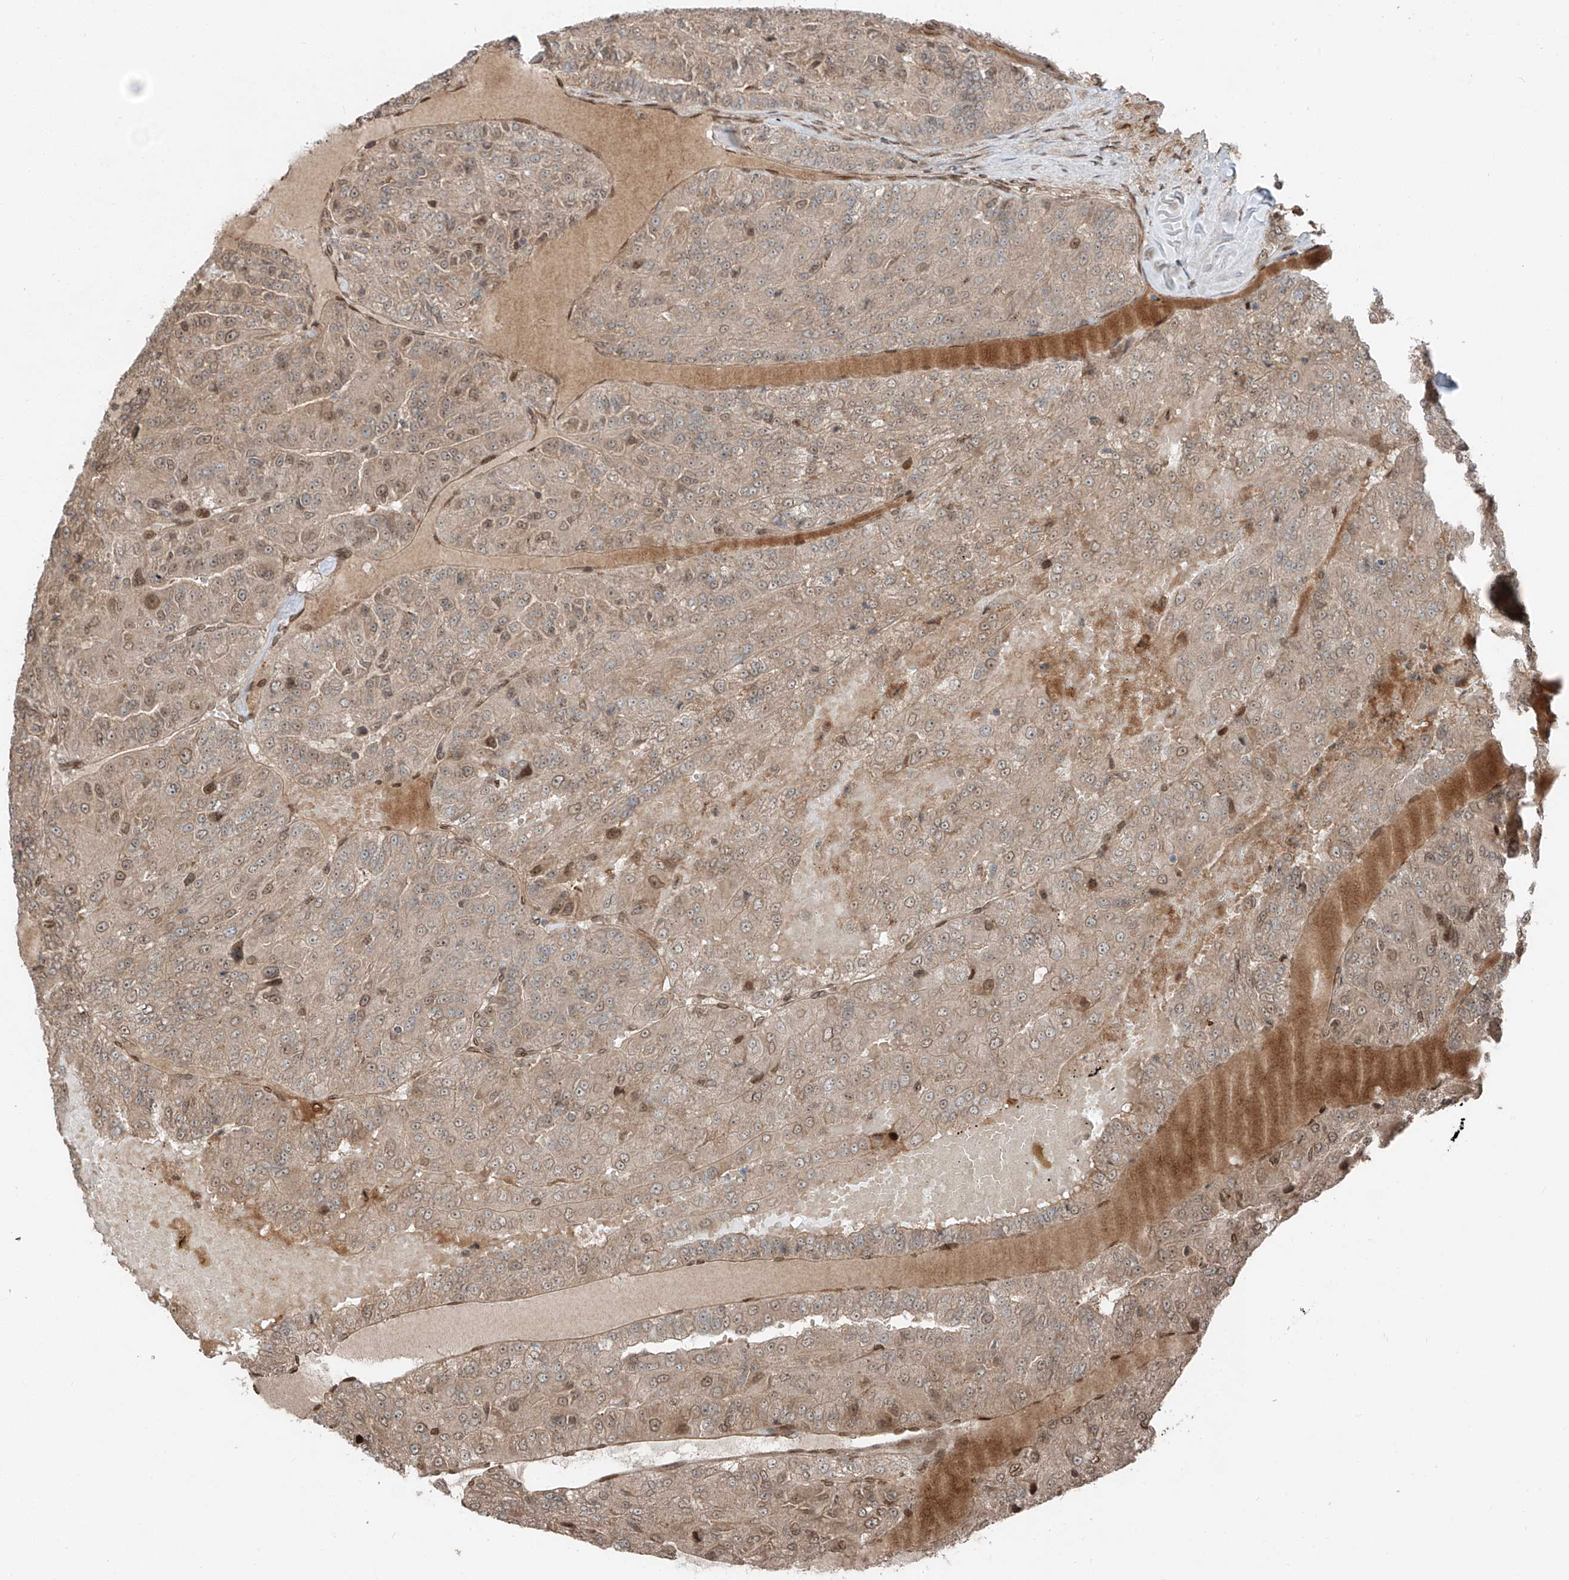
{"staining": {"intensity": "moderate", "quantity": "25%-75%", "location": "cytoplasmic/membranous,nuclear"}, "tissue": "renal cancer", "cell_type": "Tumor cells", "image_type": "cancer", "snomed": [{"axis": "morphology", "description": "Adenocarcinoma, NOS"}, {"axis": "topography", "description": "Kidney"}], "caption": "Immunohistochemistry (DAB) staining of human adenocarcinoma (renal) reveals moderate cytoplasmic/membranous and nuclear protein expression in about 25%-75% of tumor cells.", "gene": "CEP162", "patient": {"sex": "female", "age": 63}}